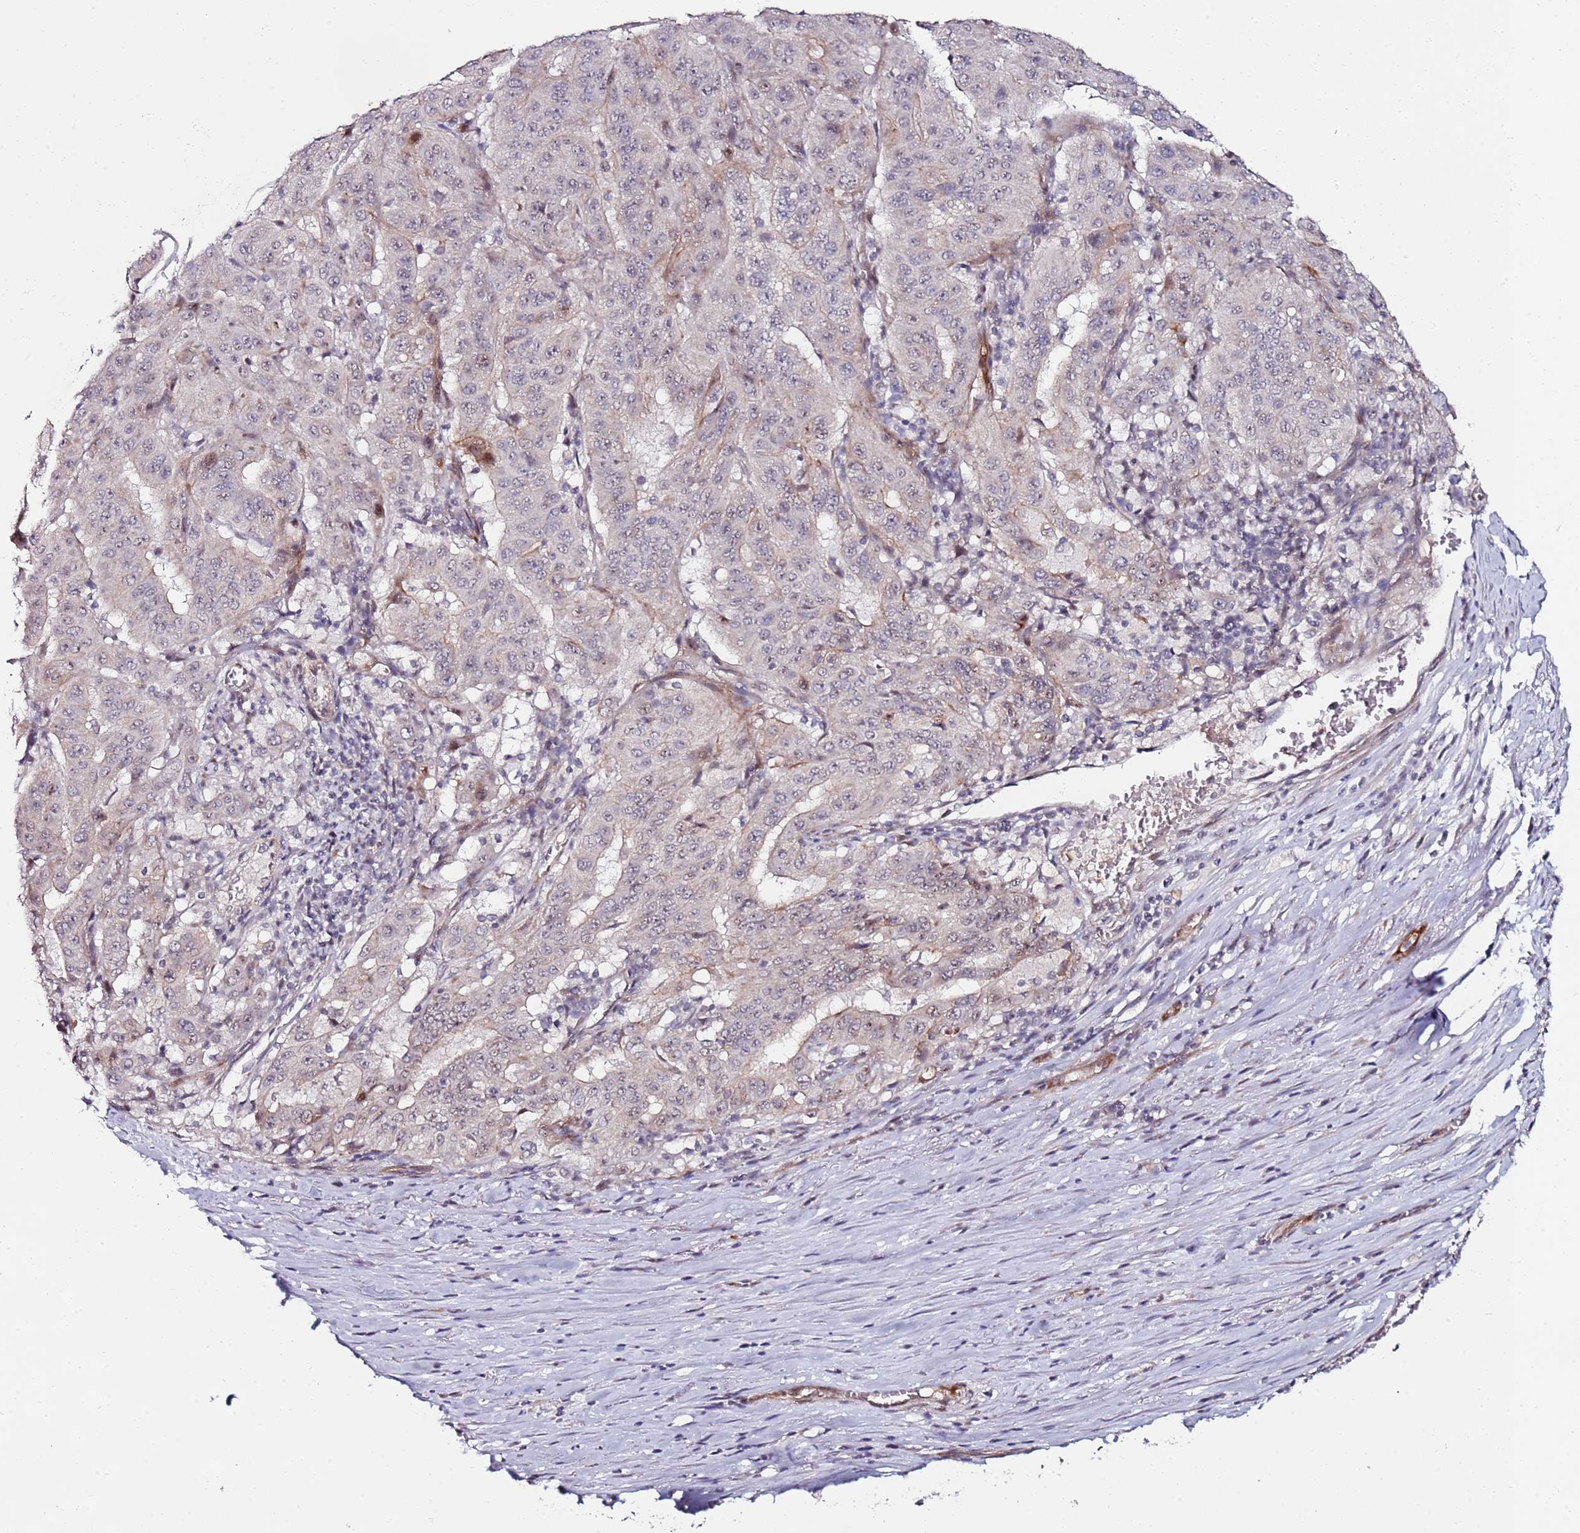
{"staining": {"intensity": "weak", "quantity": "<25%", "location": "nuclear"}, "tissue": "pancreatic cancer", "cell_type": "Tumor cells", "image_type": "cancer", "snomed": [{"axis": "morphology", "description": "Adenocarcinoma, NOS"}, {"axis": "topography", "description": "Pancreas"}], "caption": "IHC photomicrograph of neoplastic tissue: adenocarcinoma (pancreatic) stained with DAB shows no significant protein staining in tumor cells.", "gene": "DUSP28", "patient": {"sex": "male", "age": 63}}